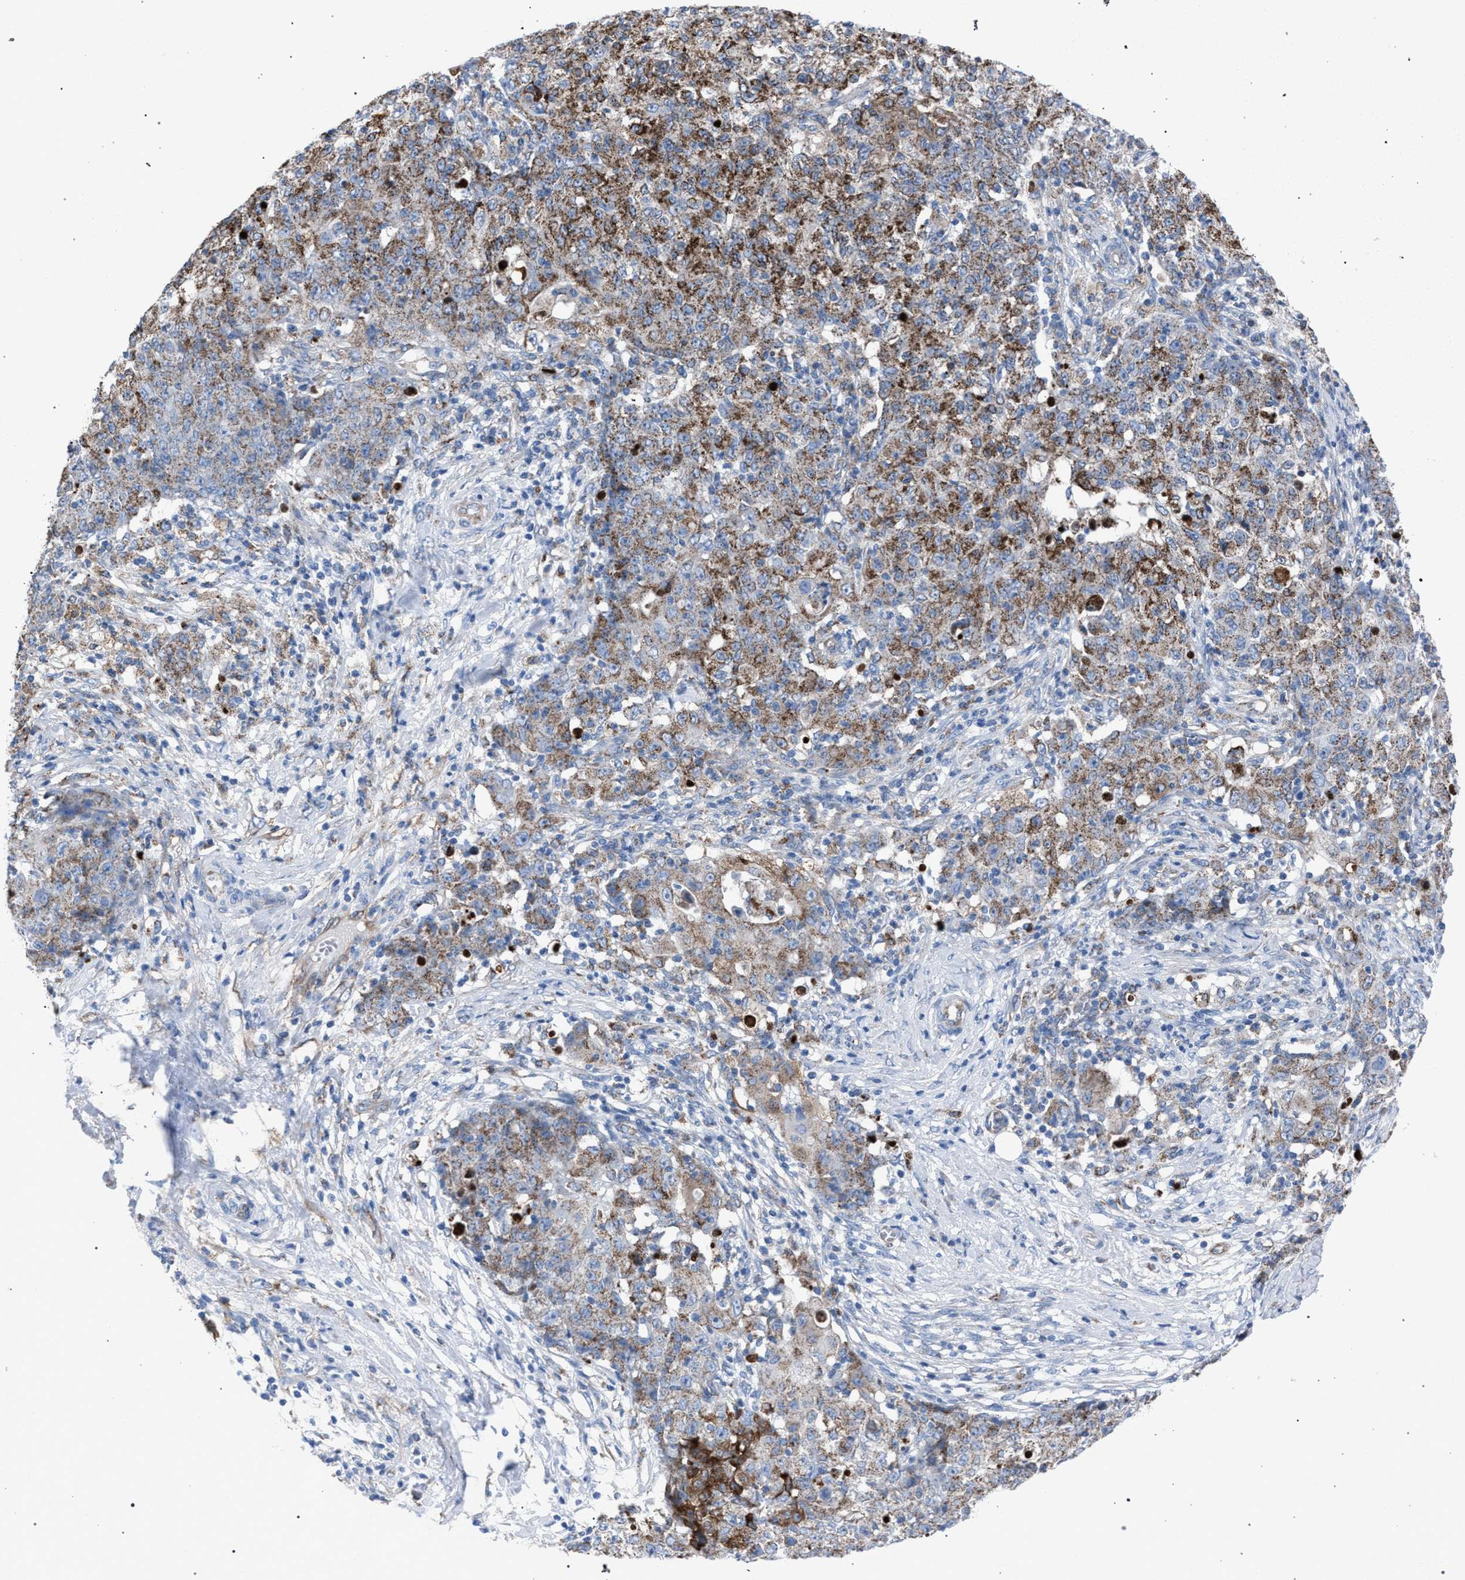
{"staining": {"intensity": "moderate", "quantity": ">75%", "location": "cytoplasmic/membranous"}, "tissue": "ovarian cancer", "cell_type": "Tumor cells", "image_type": "cancer", "snomed": [{"axis": "morphology", "description": "Carcinoma, endometroid"}, {"axis": "topography", "description": "Ovary"}], "caption": "An immunohistochemistry photomicrograph of tumor tissue is shown. Protein staining in brown labels moderate cytoplasmic/membranous positivity in ovarian cancer (endometroid carcinoma) within tumor cells.", "gene": "HSD17B4", "patient": {"sex": "female", "age": 42}}